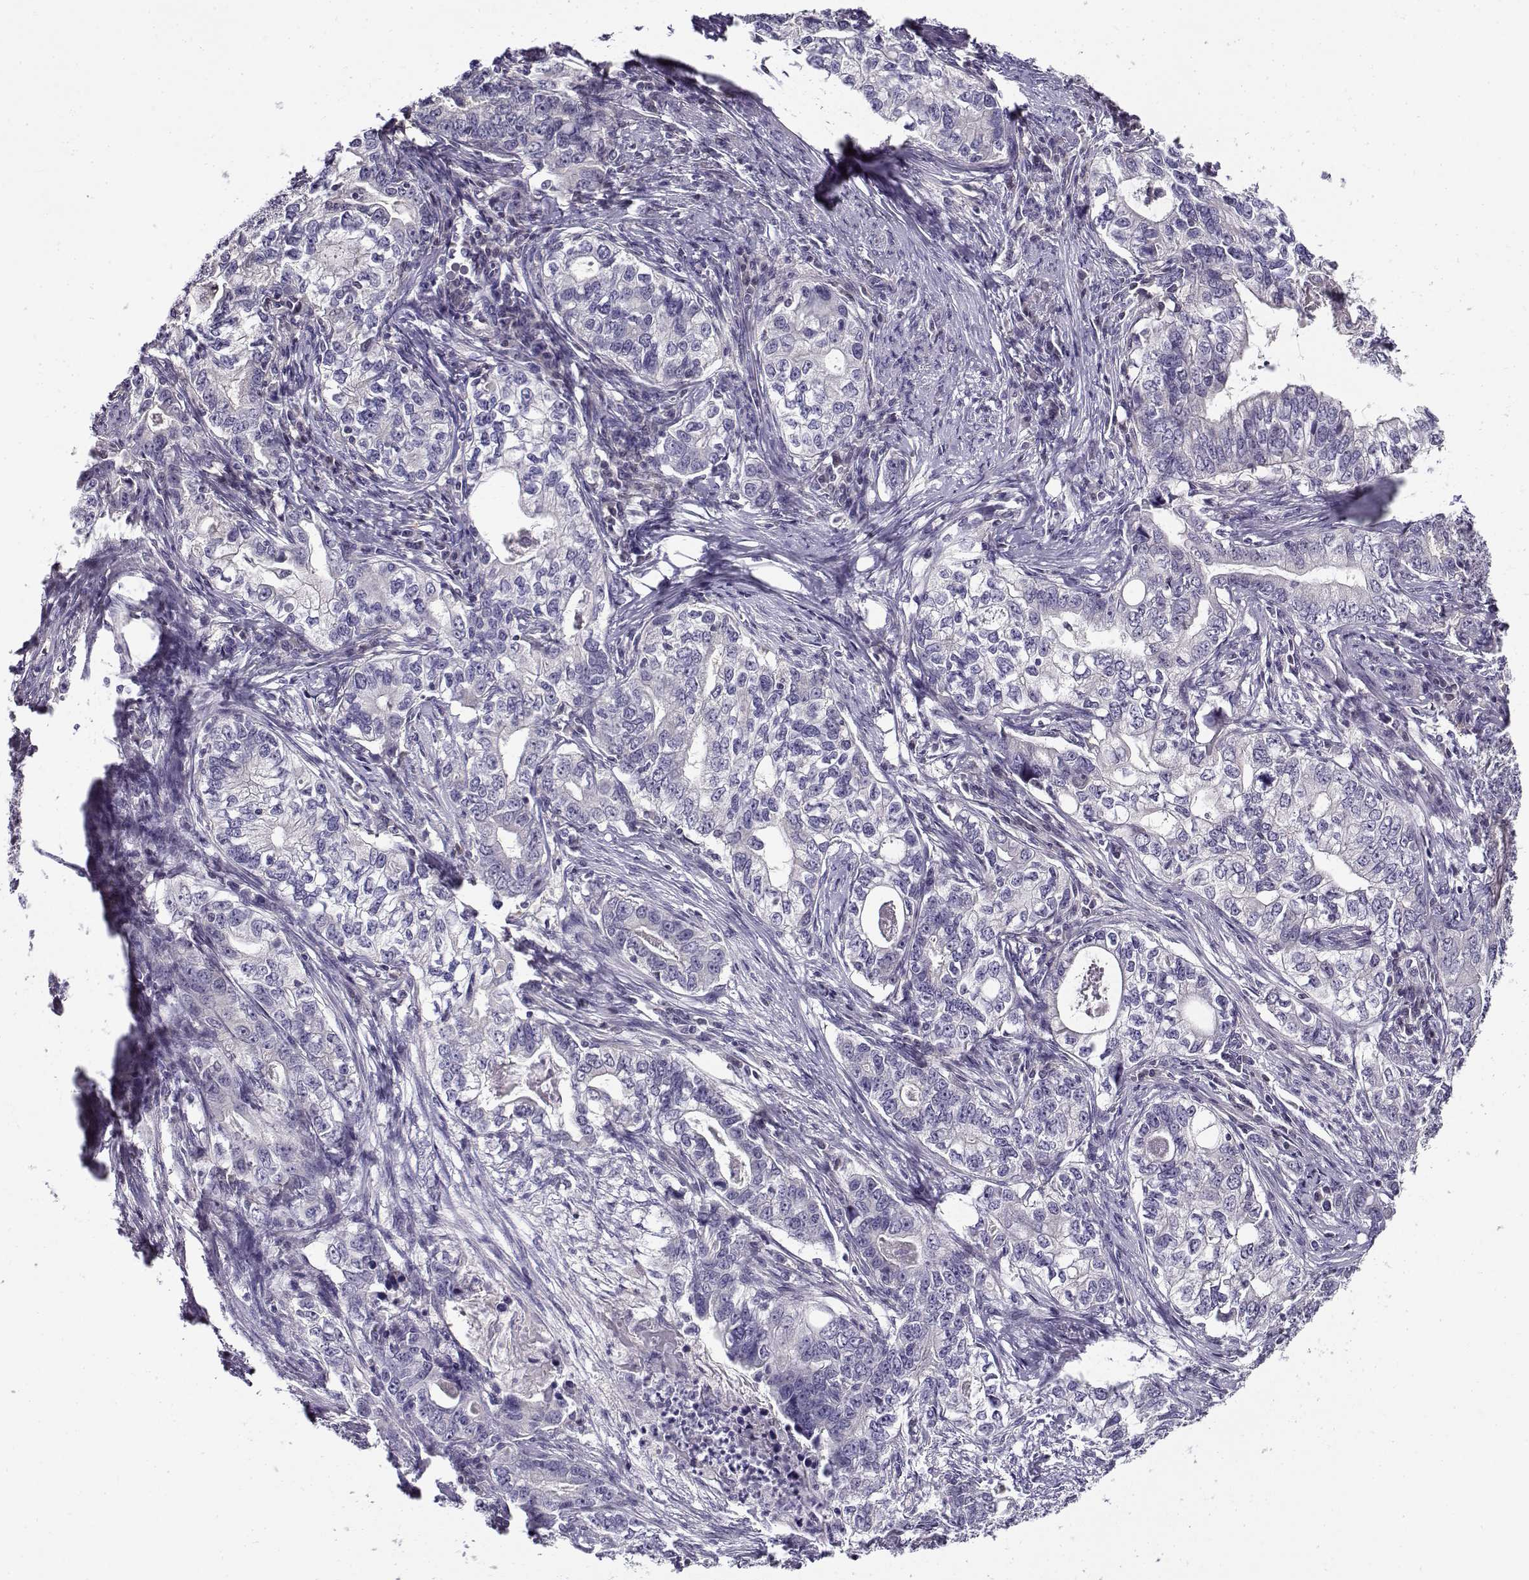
{"staining": {"intensity": "negative", "quantity": "none", "location": "none"}, "tissue": "stomach cancer", "cell_type": "Tumor cells", "image_type": "cancer", "snomed": [{"axis": "morphology", "description": "Adenocarcinoma, NOS"}, {"axis": "topography", "description": "Stomach, lower"}], "caption": "High power microscopy micrograph of an immunohistochemistry (IHC) micrograph of stomach cancer (adenocarcinoma), revealing no significant staining in tumor cells.", "gene": "FEZF1", "patient": {"sex": "female", "age": 72}}